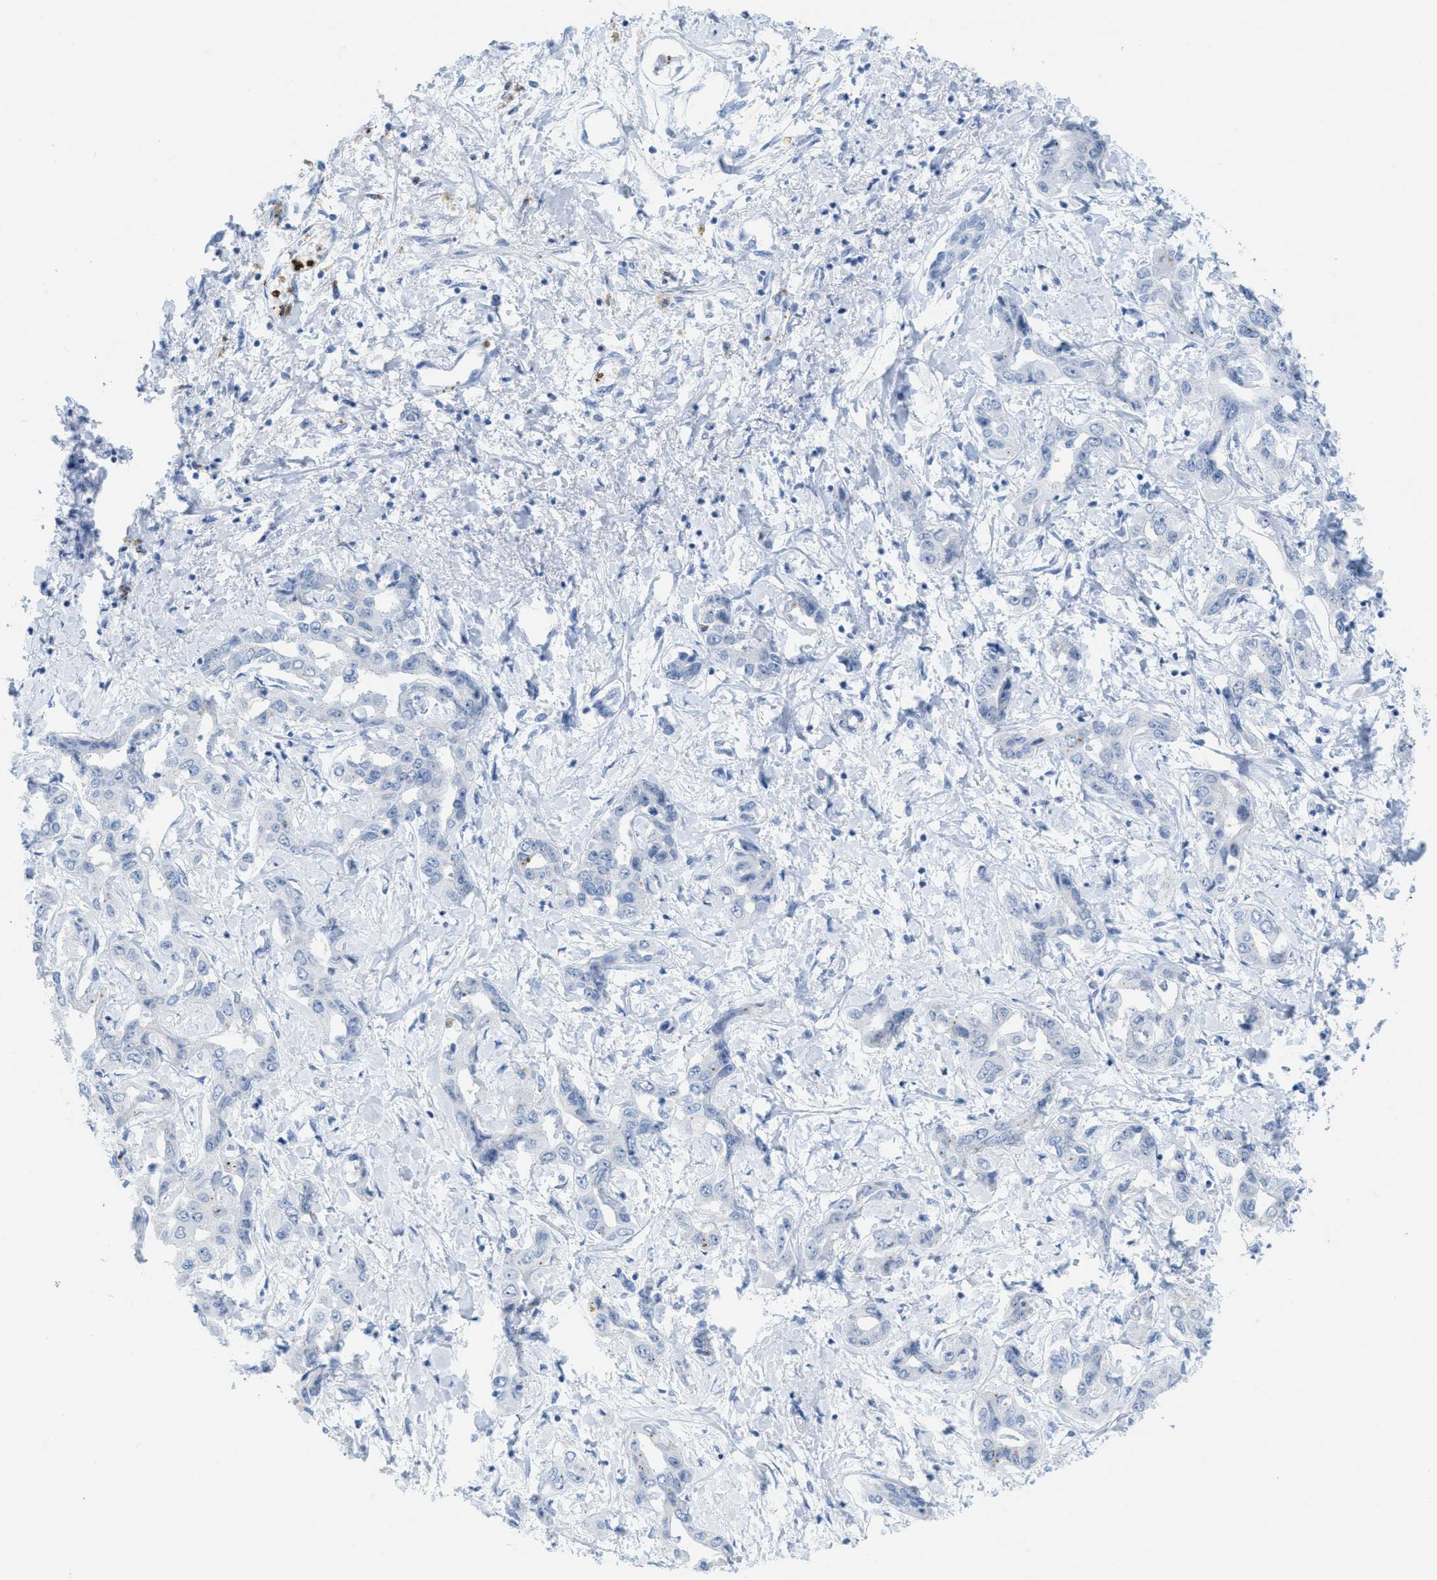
{"staining": {"intensity": "negative", "quantity": "none", "location": "none"}, "tissue": "liver cancer", "cell_type": "Tumor cells", "image_type": "cancer", "snomed": [{"axis": "morphology", "description": "Cholangiocarcinoma"}, {"axis": "topography", "description": "Liver"}], "caption": "The photomicrograph displays no staining of tumor cells in liver cancer. Brightfield microscopy of IHC stained with DAB (brown) and hematoxylin (blue), captured at high magnification.", "gene": "WDR4", "patient": {"sex": "male", "age": 59}}